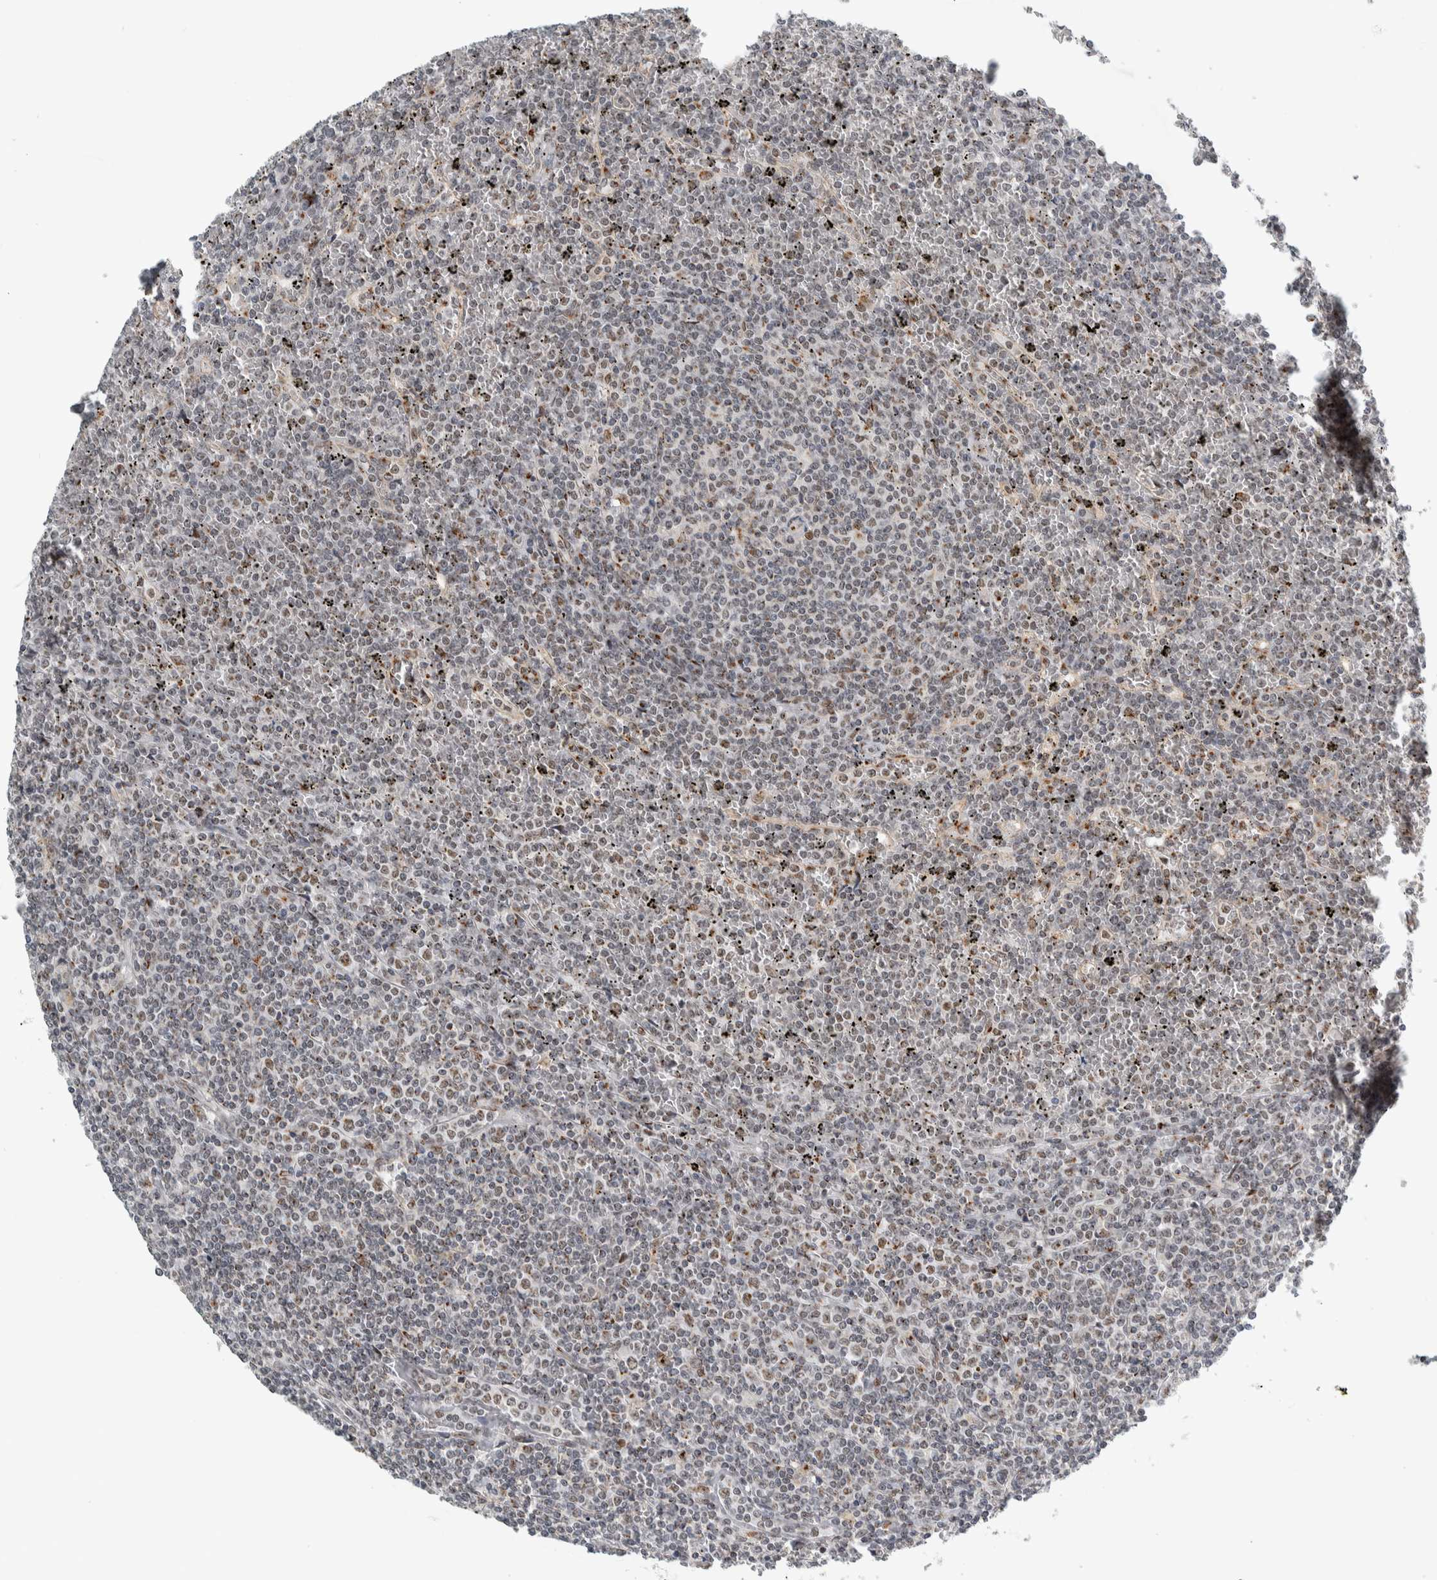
{"staining": {"intensity": "weak", "quantity": "<25%", "location": "nuclear"}, "tissue": "lymphoma", "cell_type": "Tumor cells", "image_type": "cancer", "snomed": [{"axis": "morphology", "description": "Malignant lymphoma, non-Hodgkin's type, Low grade"}, {"axis": "topography", "description": "Spleen"}], "caption": "The immunohistochemistry micrograph has no significant expression in tumor cells of low-grade malignant lymphoma, non-Hodgkin's type tissue.", "gene": "ZMYND8", "patient": {"sex": "female", "age": 19}}